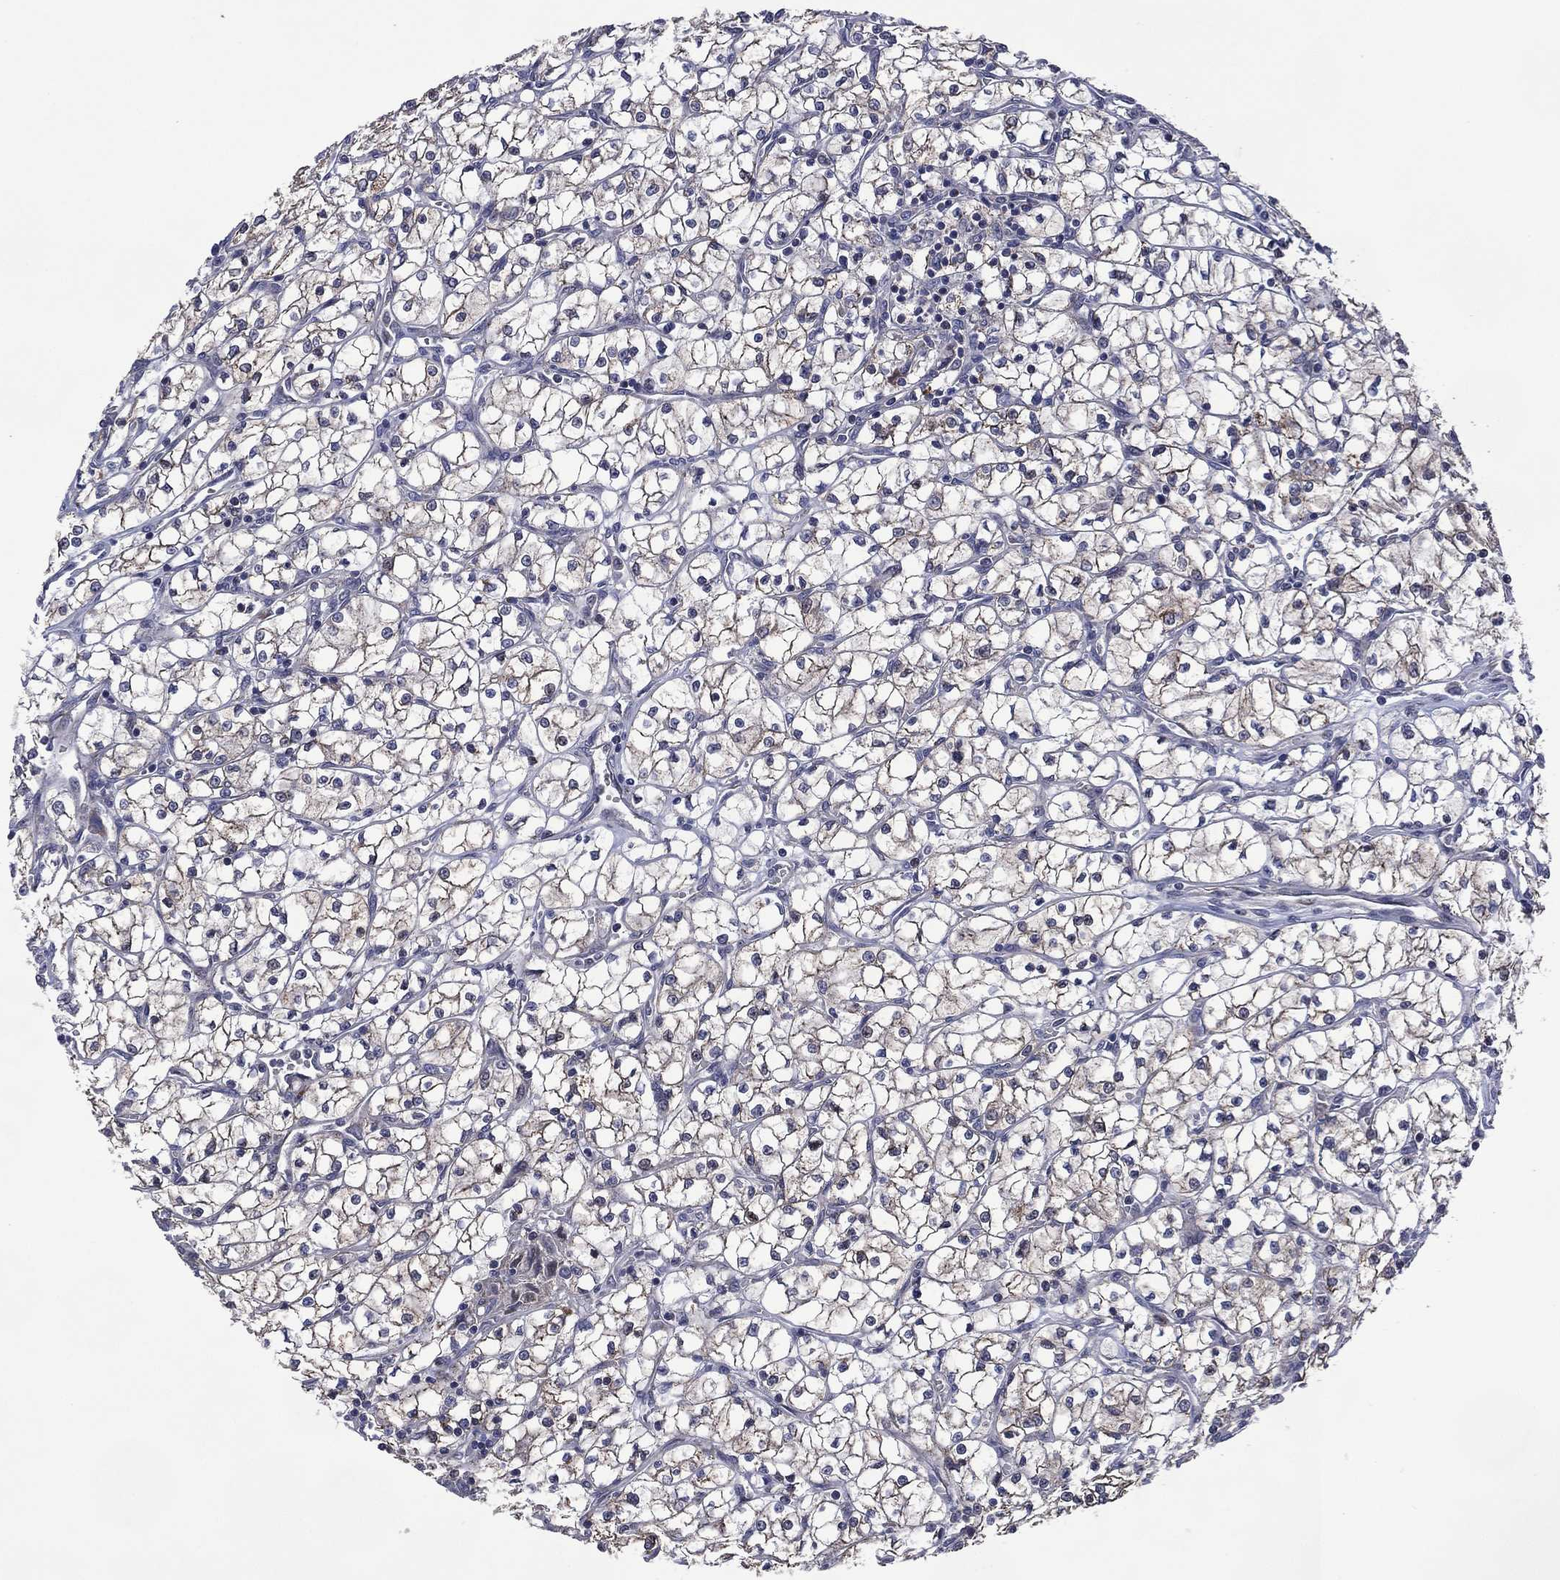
{"staining": {"intensity": "moderate", "quantity": "<25%", "location": "cytoplasmic/membranous"}, "tissue": "renal cancer", "cell_type": "Tumor cells", "image_type": "cancer", "snomed": [{"axis": "morphology", "description": "Adenocarcinoma, NOS"}, {"axis": "topography", "description": "Kidney"}], "caption": "Renal adenocarcinoma tissue shows moderate cytoplasmic/membranous positivity in about <25% of tumor cells, visualized by immunohistochemistry.", "gene": "HTD2", "patient": {"sex": "female", "age": 64}}